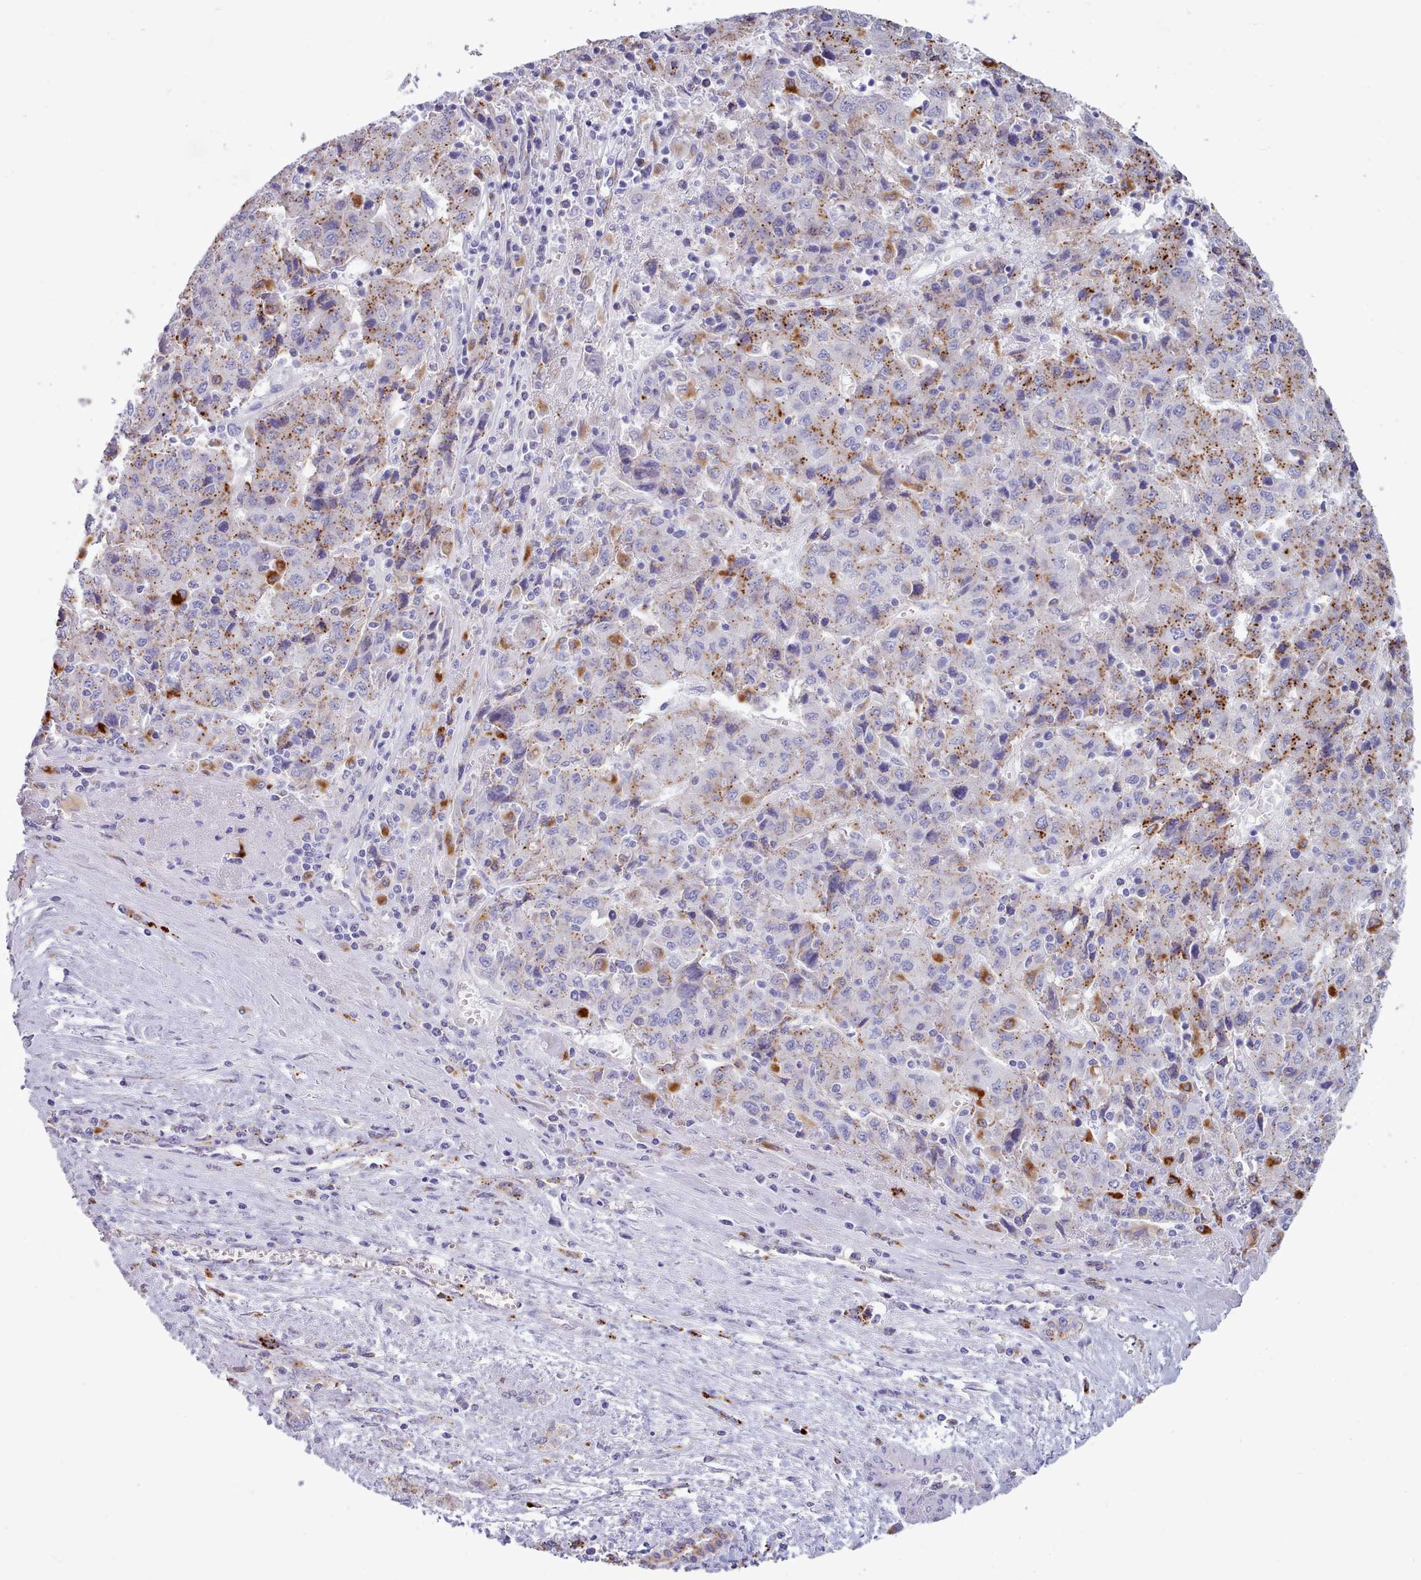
{"staining": {"intensity": "moderate", "quantity": "25%-75%", "location": "cytoplasmic/membranous"}, "tissue": "liver cancer", "cell_type": "Tumor cells", "image_type": "cancer", "snomed": [{"axis": "morphology", "description": "Carcinoma, Hepatocellular, NOS"}, {"axis": "topography", "description": "Liver"}], "caption": "A micrograph of hepatocellular carcinoma (liver) stained for a protein reveals moderate cytoplasmic/membranous brown staining in tumor cells. (DAB IHC, brown staining for protein, blue staining for nuclei).", "gene": "GAA", "patient": {"sex": "female", "age": 53}}